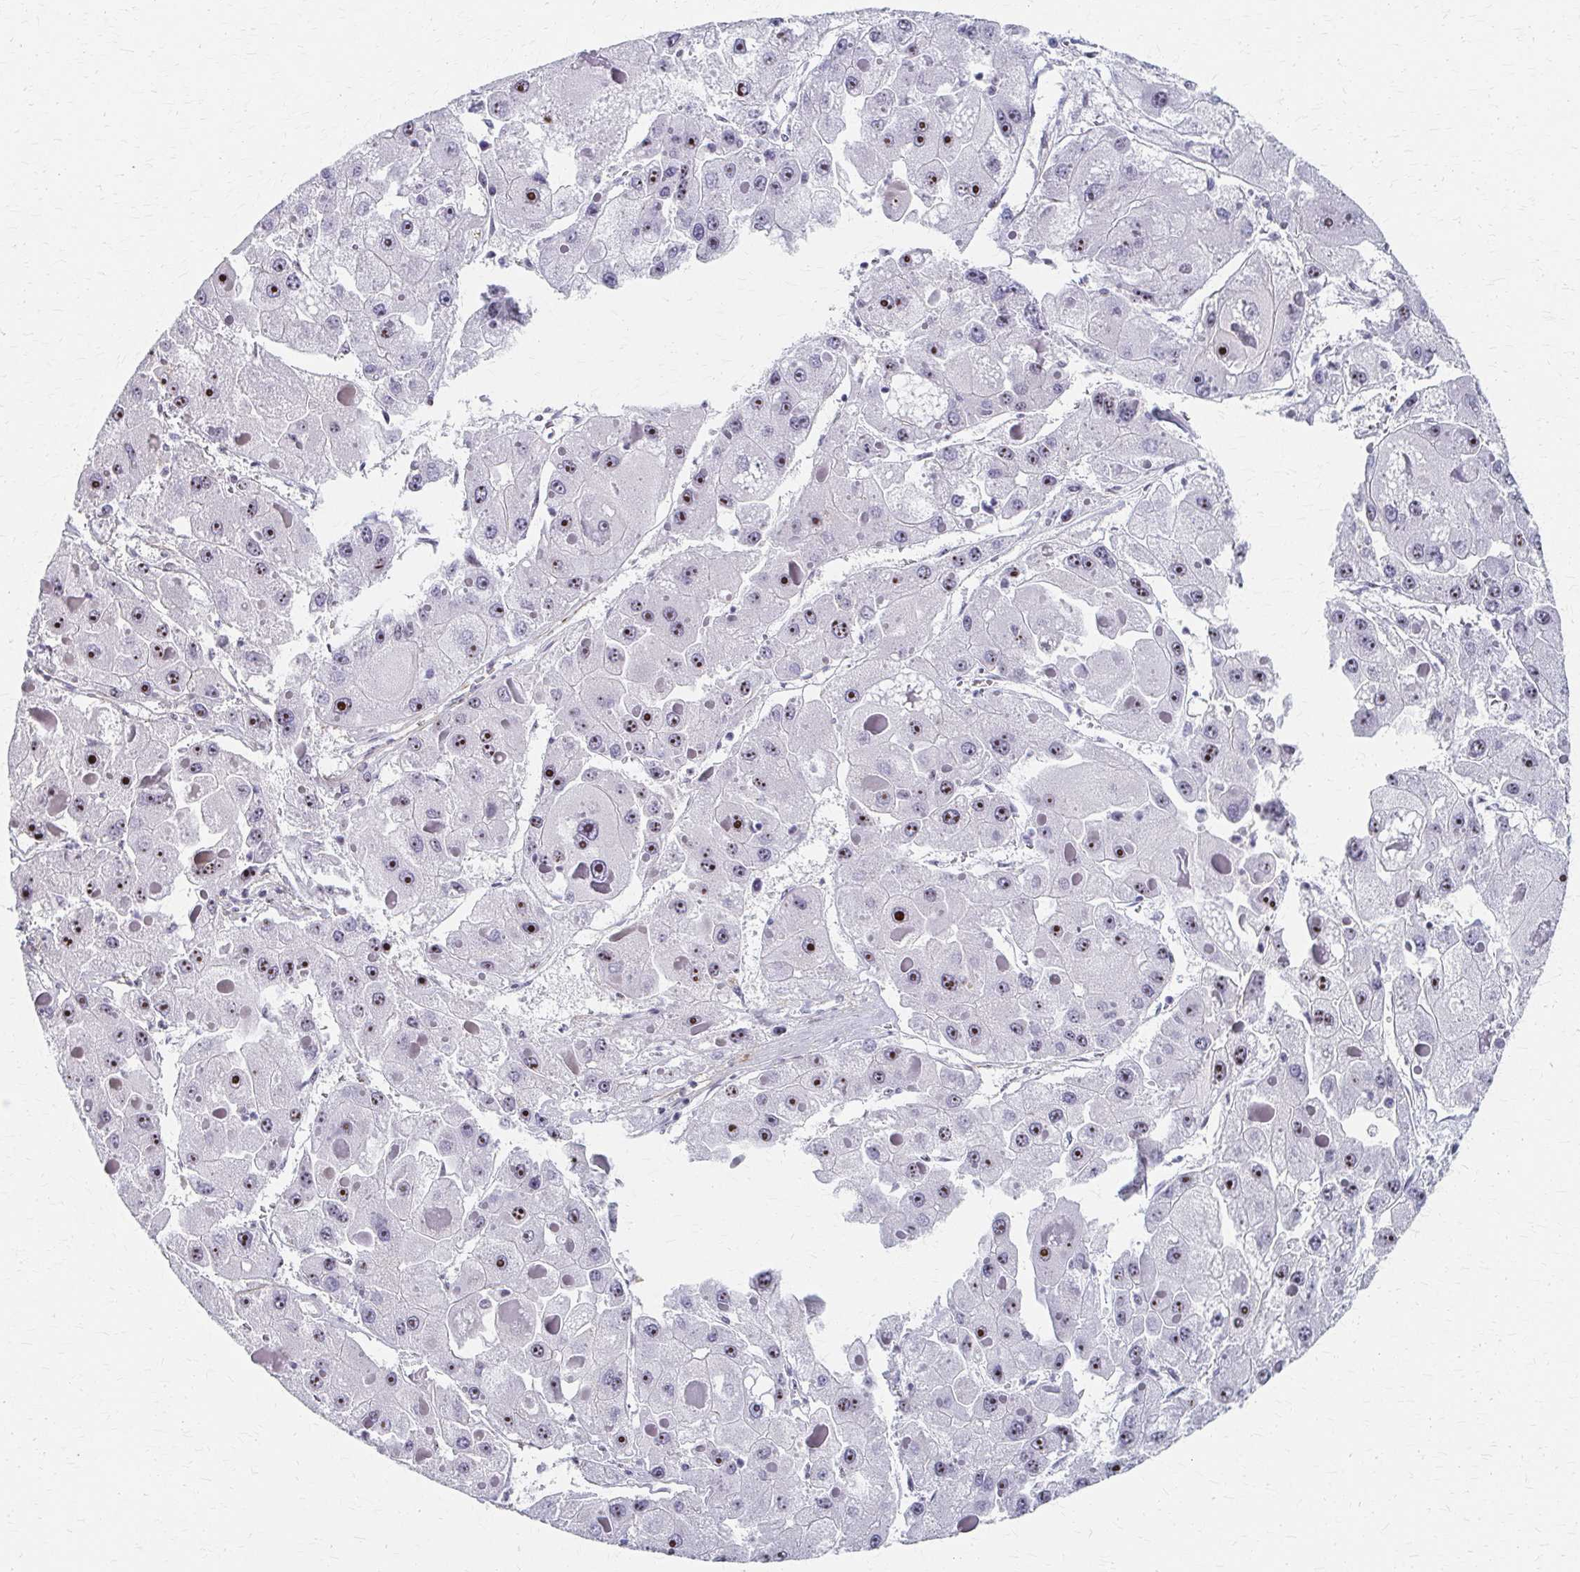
{"staining": {"intensity": "moderate", "quantity": ">75%", "location": "nuclear"}, "tissue": "liver cancer", "cell_type": "Tumor cells", "image_type": "cancer", "snomed": [{"axis": "morphology", "description": "Carcinoma, Hepatocellular, NOS"}, {"axis": "topography", "description": "Liver"}], "caption": "Tumor cells display medium levels of moderate nuclear expression in about >75% of cells in human hepatocellular carcinoma (liver). (DAB IHC, brown staining for protein, blue staining for nuclei).", "gene": "PES1", "patient": {"sex": "female", "age": 73}}